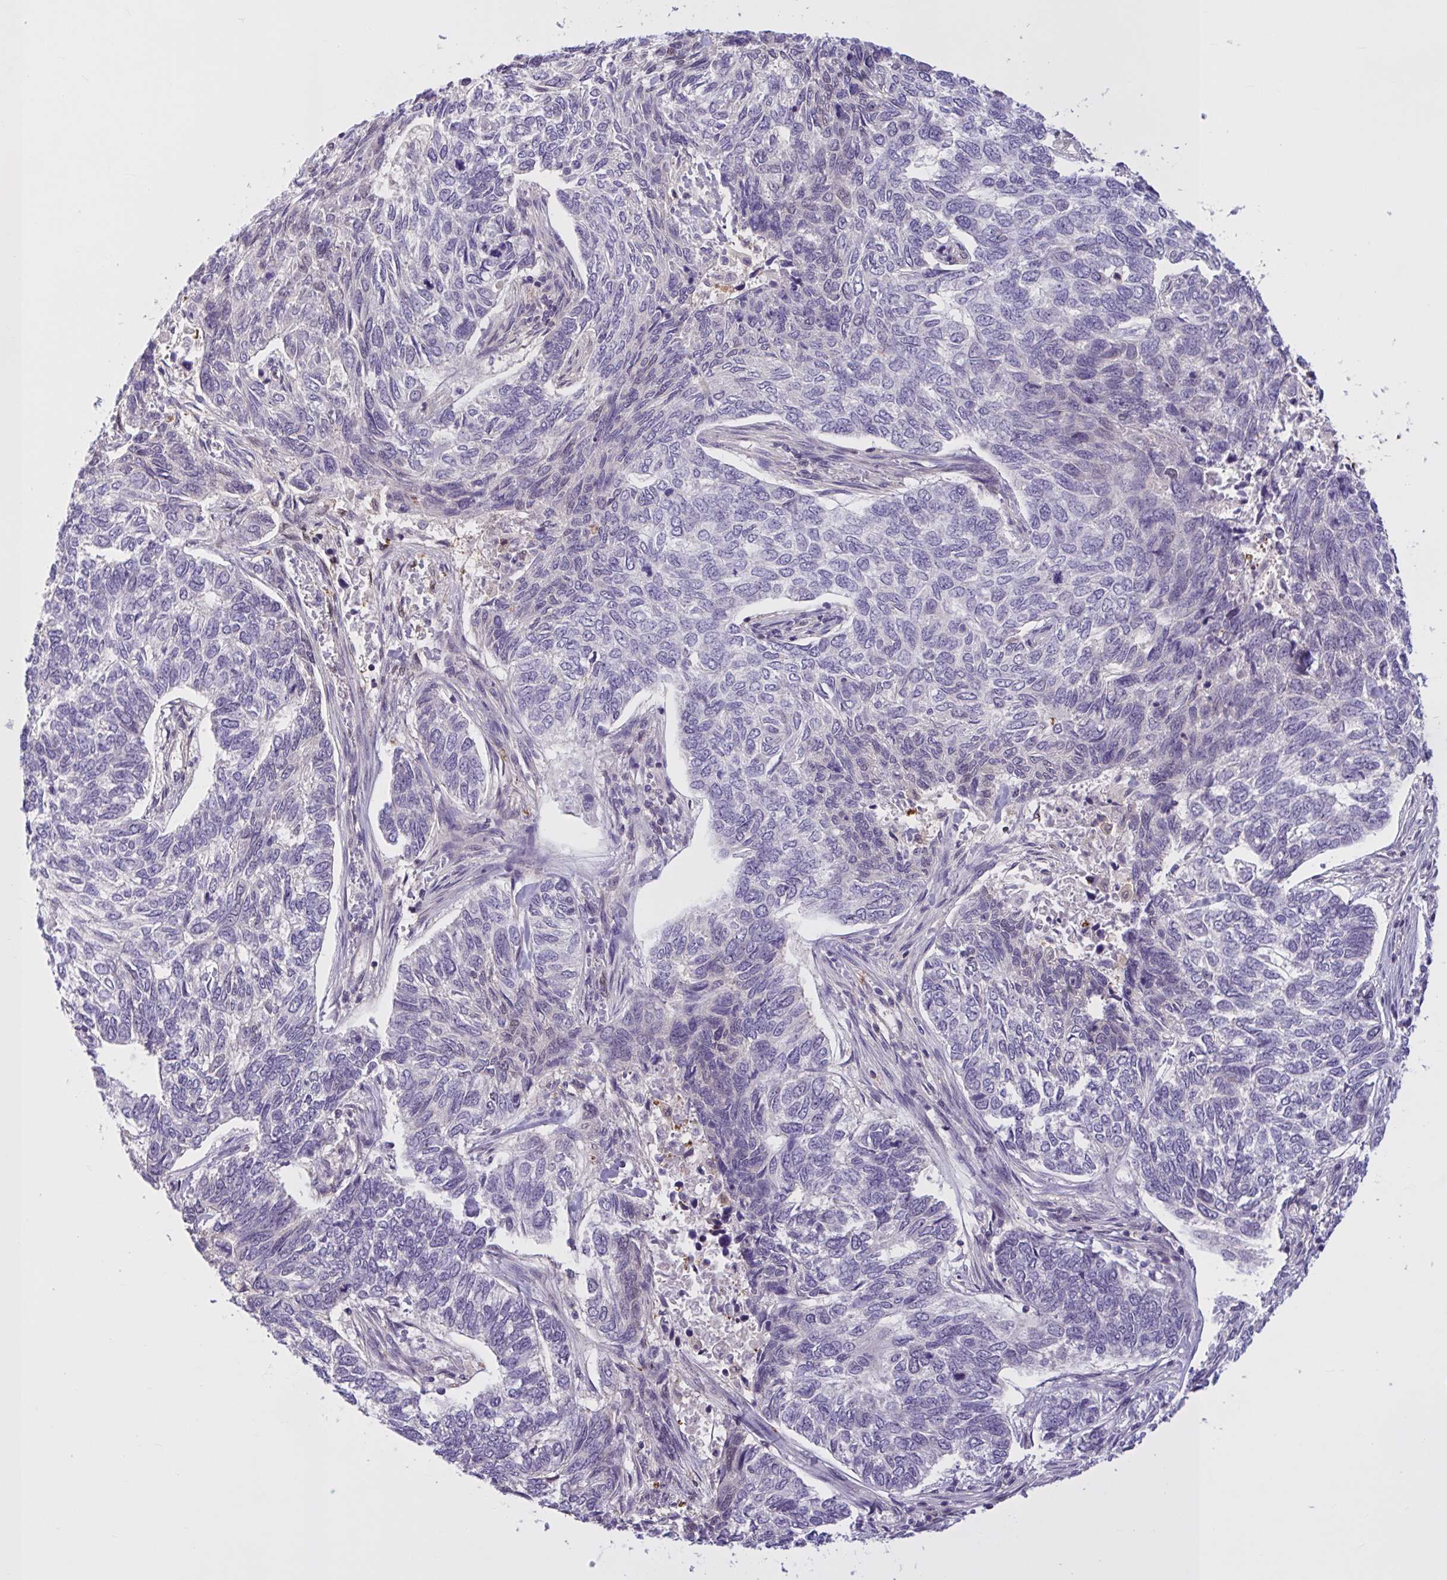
{"staining": {"intensity": "negative", "quantity": "none", "location": "none"}, "tissue": "skin cancer", "cell_type": "Tumor cells", "image_type": "cancer", "snomed": [{"axis": "morphology", "description": "Basal cell carcinoma"}, {"axis": "topography", "description": "Skin"}], "caption": "Tumor cells are negative for brown protein staining in skin basal cell carcinoma. (DAB IHC, high magnification).", "gene": "RBL1", "patient": {"sex": "female", "age": 65}}